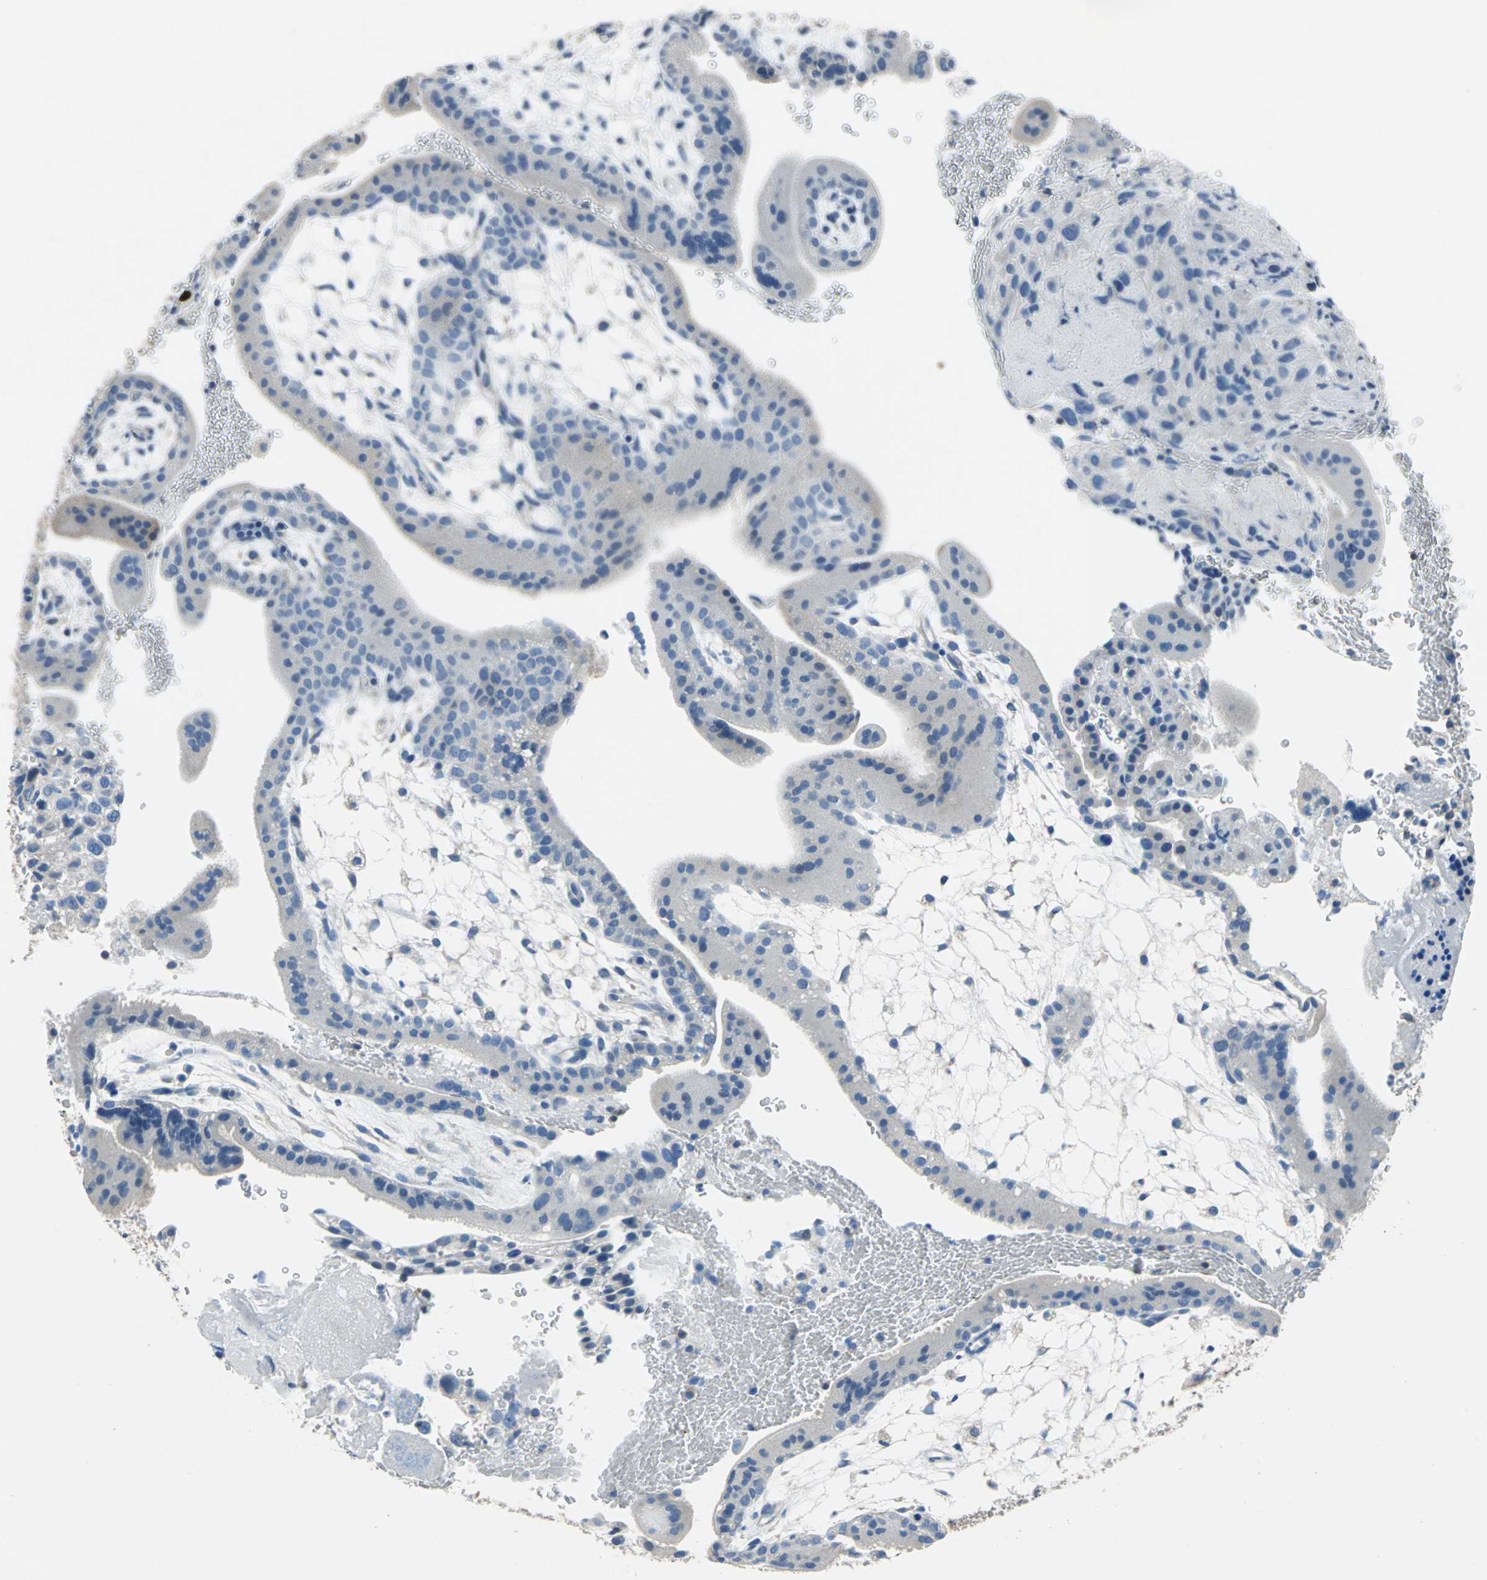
{"staining": {"intensity": "negative", "quantity": "none", "location": "none"}, "tissue": "placenta", "cell_type": "Decidual cells", "image_type": "normal", "snomed": [{"axis": "morphology", "description": "Normal tissue, NOS"}, {"axis": "topography", "description": "Placenta"}], "caption": "A high-resolution histopathology image shows immunohistochemistry (IHC) staining of unremarkable placenta, which shows no significant positivity in decidual cells. (Brightfield microscopy of DAB immunohistochemistry (IHC) at high magnification).", "gene": "CPA3", "patient": {"sex": "female", "age": 19}}